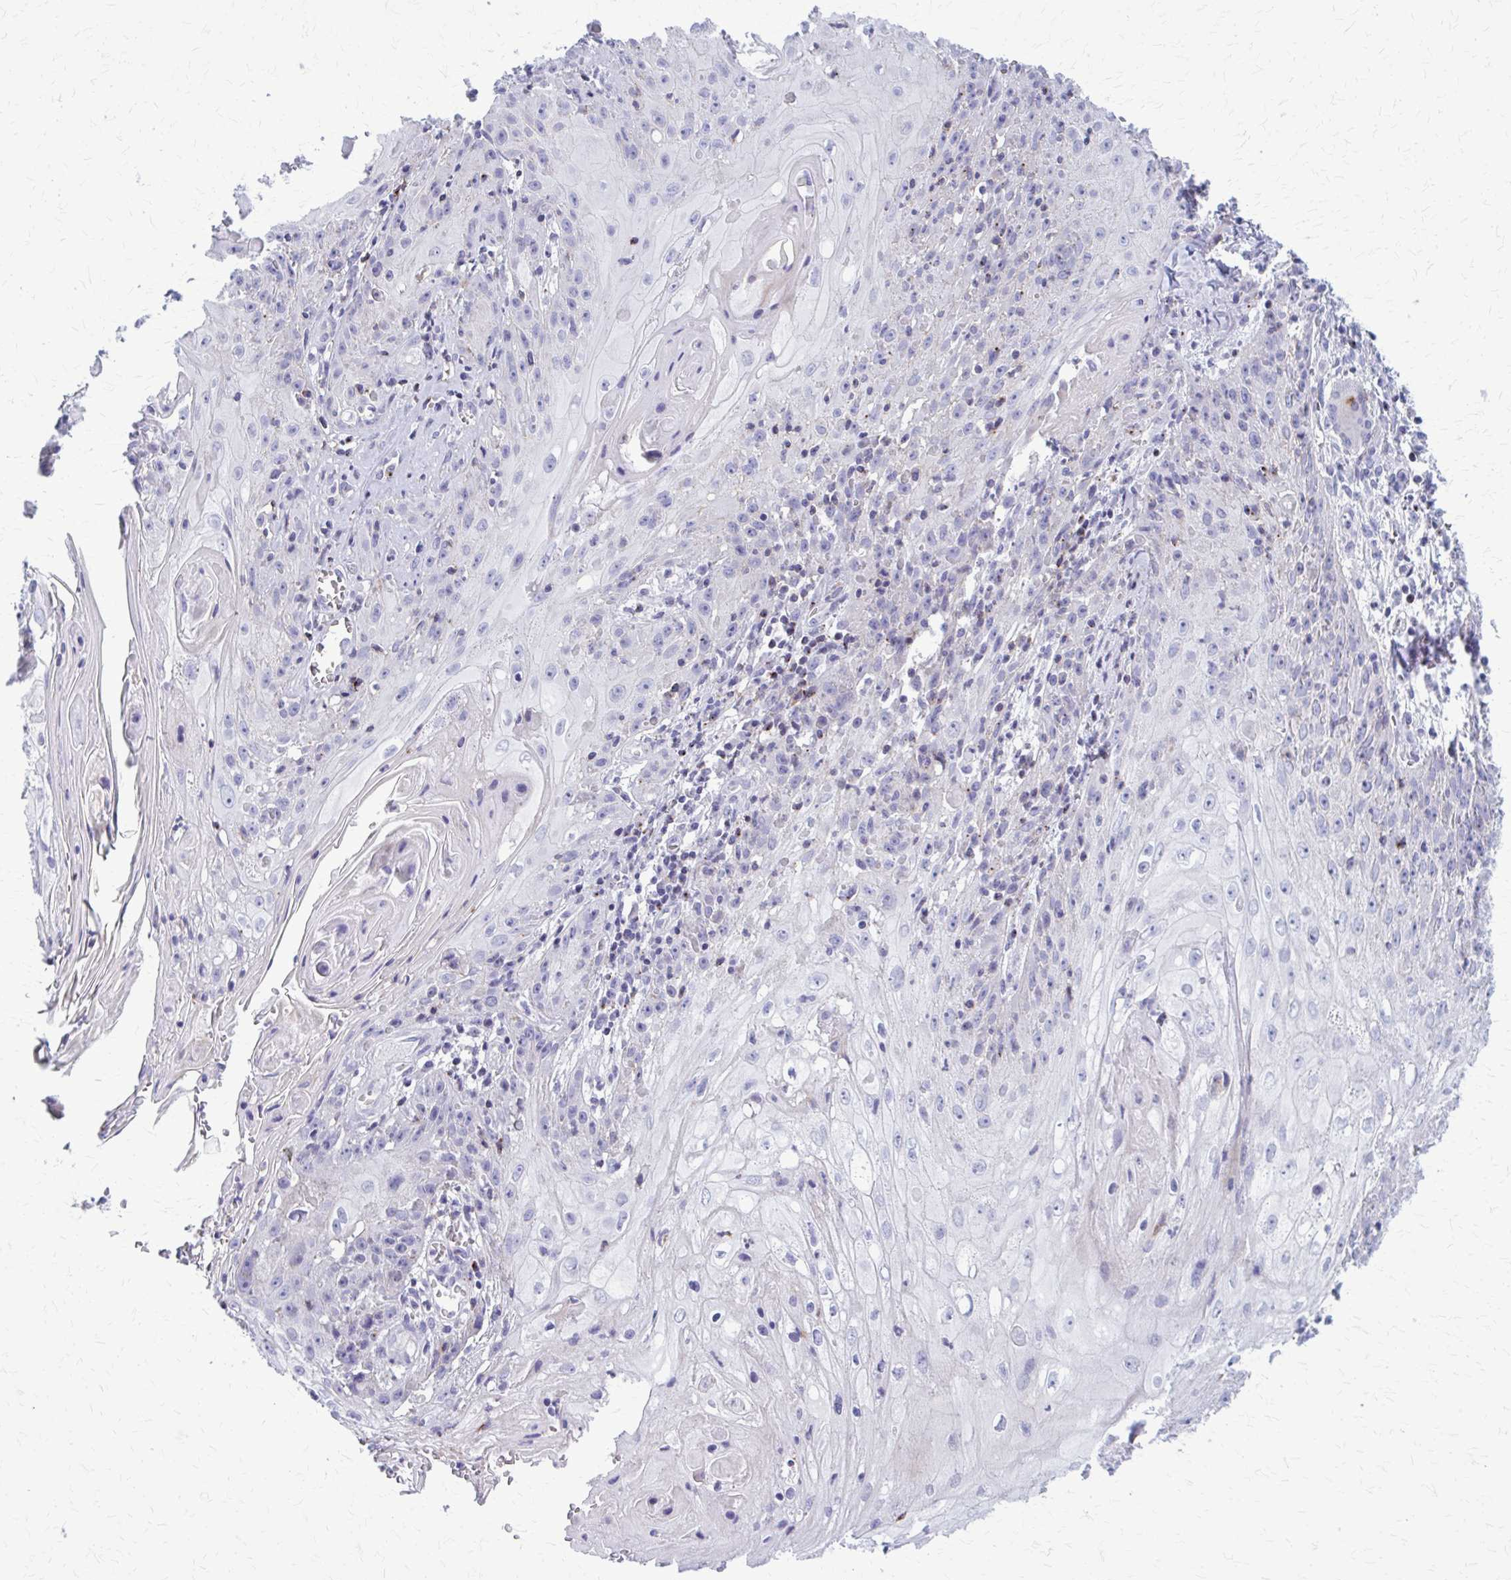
{"staining": {"intensity": "negative", "quantity": "none", "location": "none"}, "tissue": "skin cancer", "cell_type": "Tumor cells", "image_type": "cancer", "snomed": [{"axis": "morphology", "description": "Squamous cell carcinoma, NOS"}, {"axis": "topography", "description": "Skin"}, {"axis": "topography", "description": "Vulva"}], "caption": "Immunohistochemistry (IHC) micrograph of human skin squamous cell carcinoma stained for a protein (brown), which shows no expression in tumor cells. (DAB (3,3'-diaminobenzidine) IHC with hematoxylin counter stain).", "gene": "PEDS1", "patient": {"sex": "female", "age": 76}}